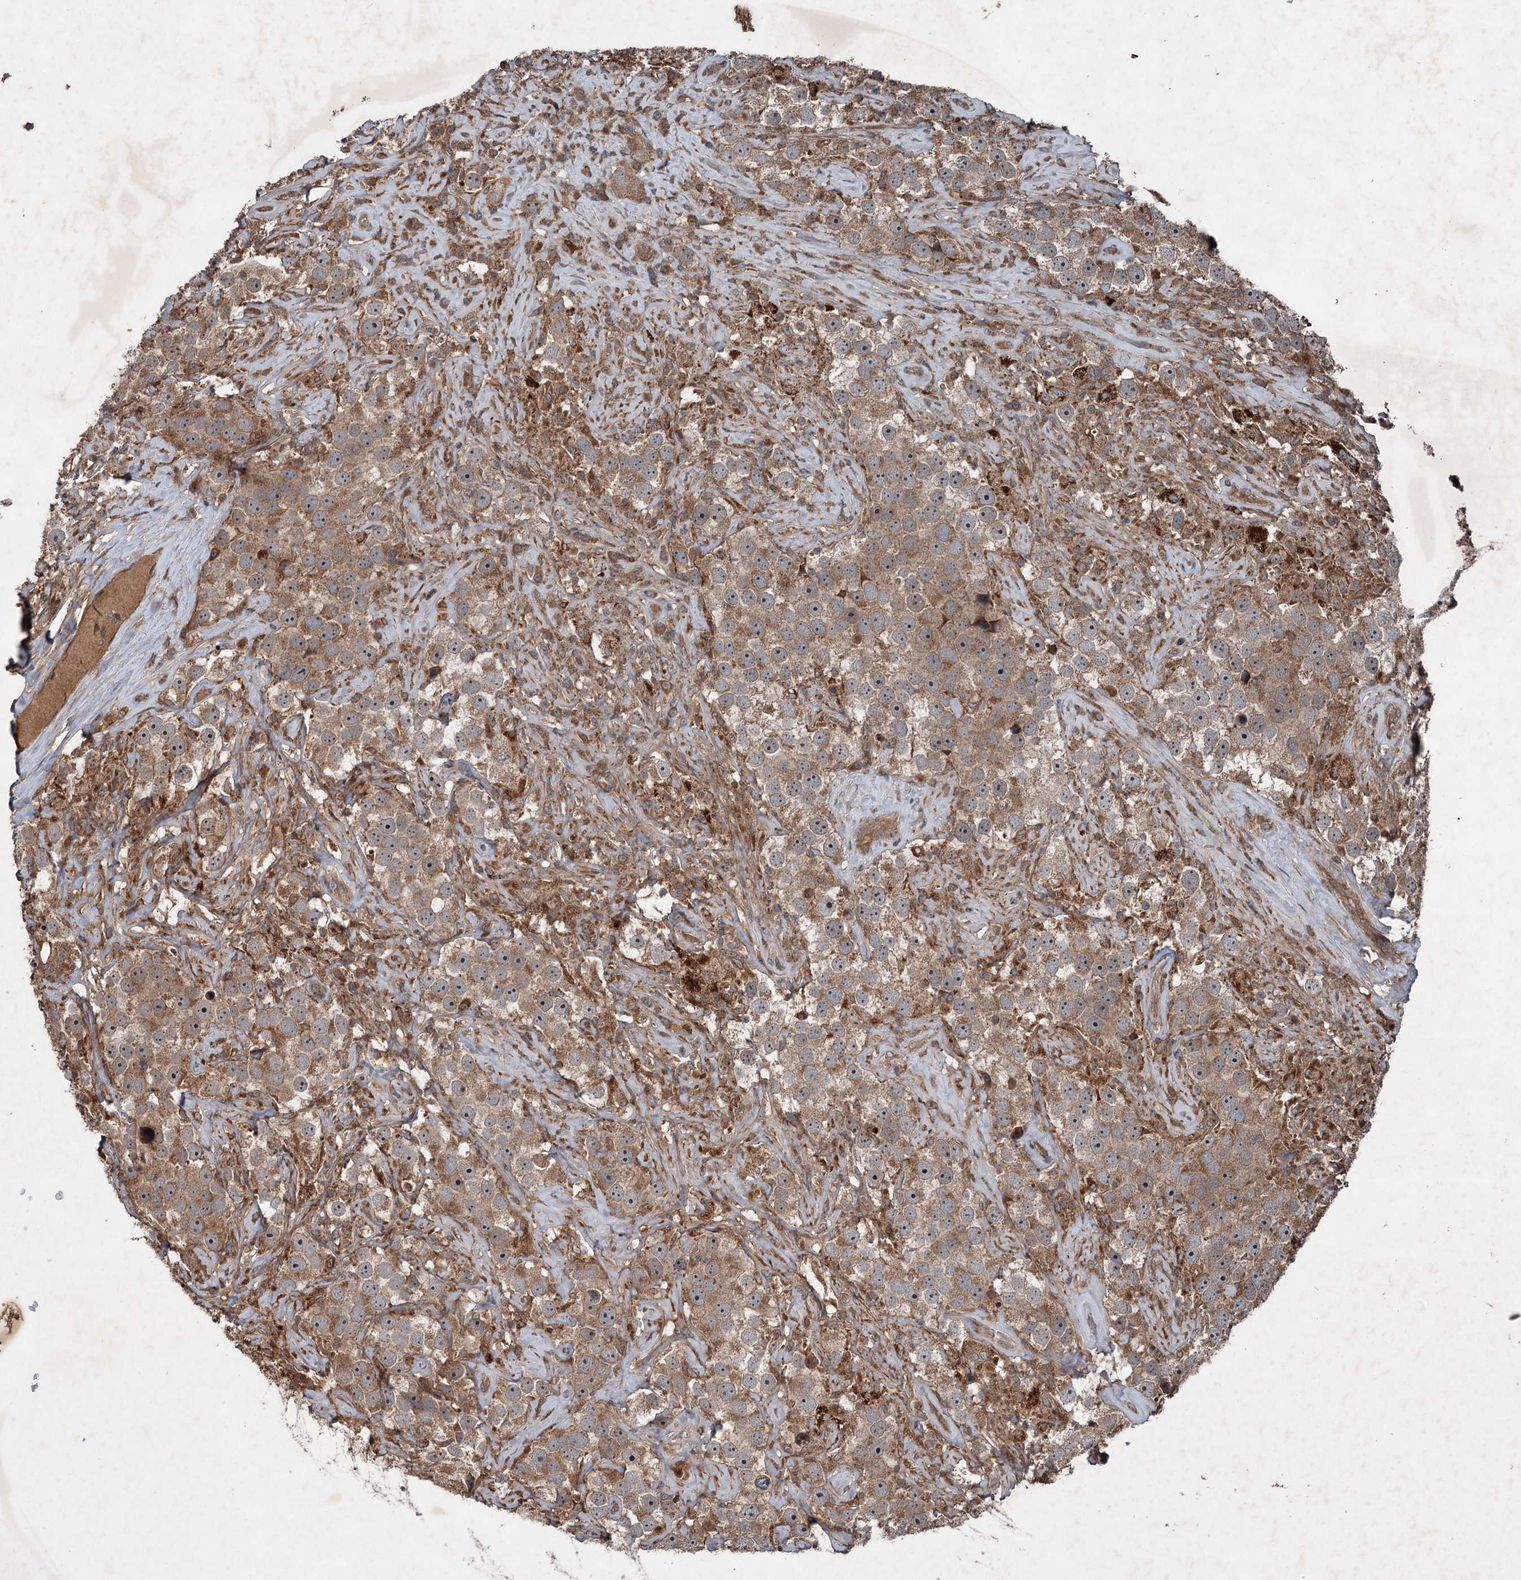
{"staining": {"intensity": "moderate", "quantity": "25%-75%", "location": "cytoplasmic/membranous"}, "tissue": "testis cancer", "cell_type": "Tumor cells", "image_type": "cancer", "snomed": [{"axis": "morphology", "description": "Seminoma, NOS"}, {"axis": "topography", "description": "Testis"}], "caption": "Moderate cytoplasmic/membranous staining for a protein is present in about 25%-75% of tumor cells of seminoma (testis) using immunohistochemistry (IHC).", "gene": "ALAS1", "patient": {"sex": "male", "age": 49}}